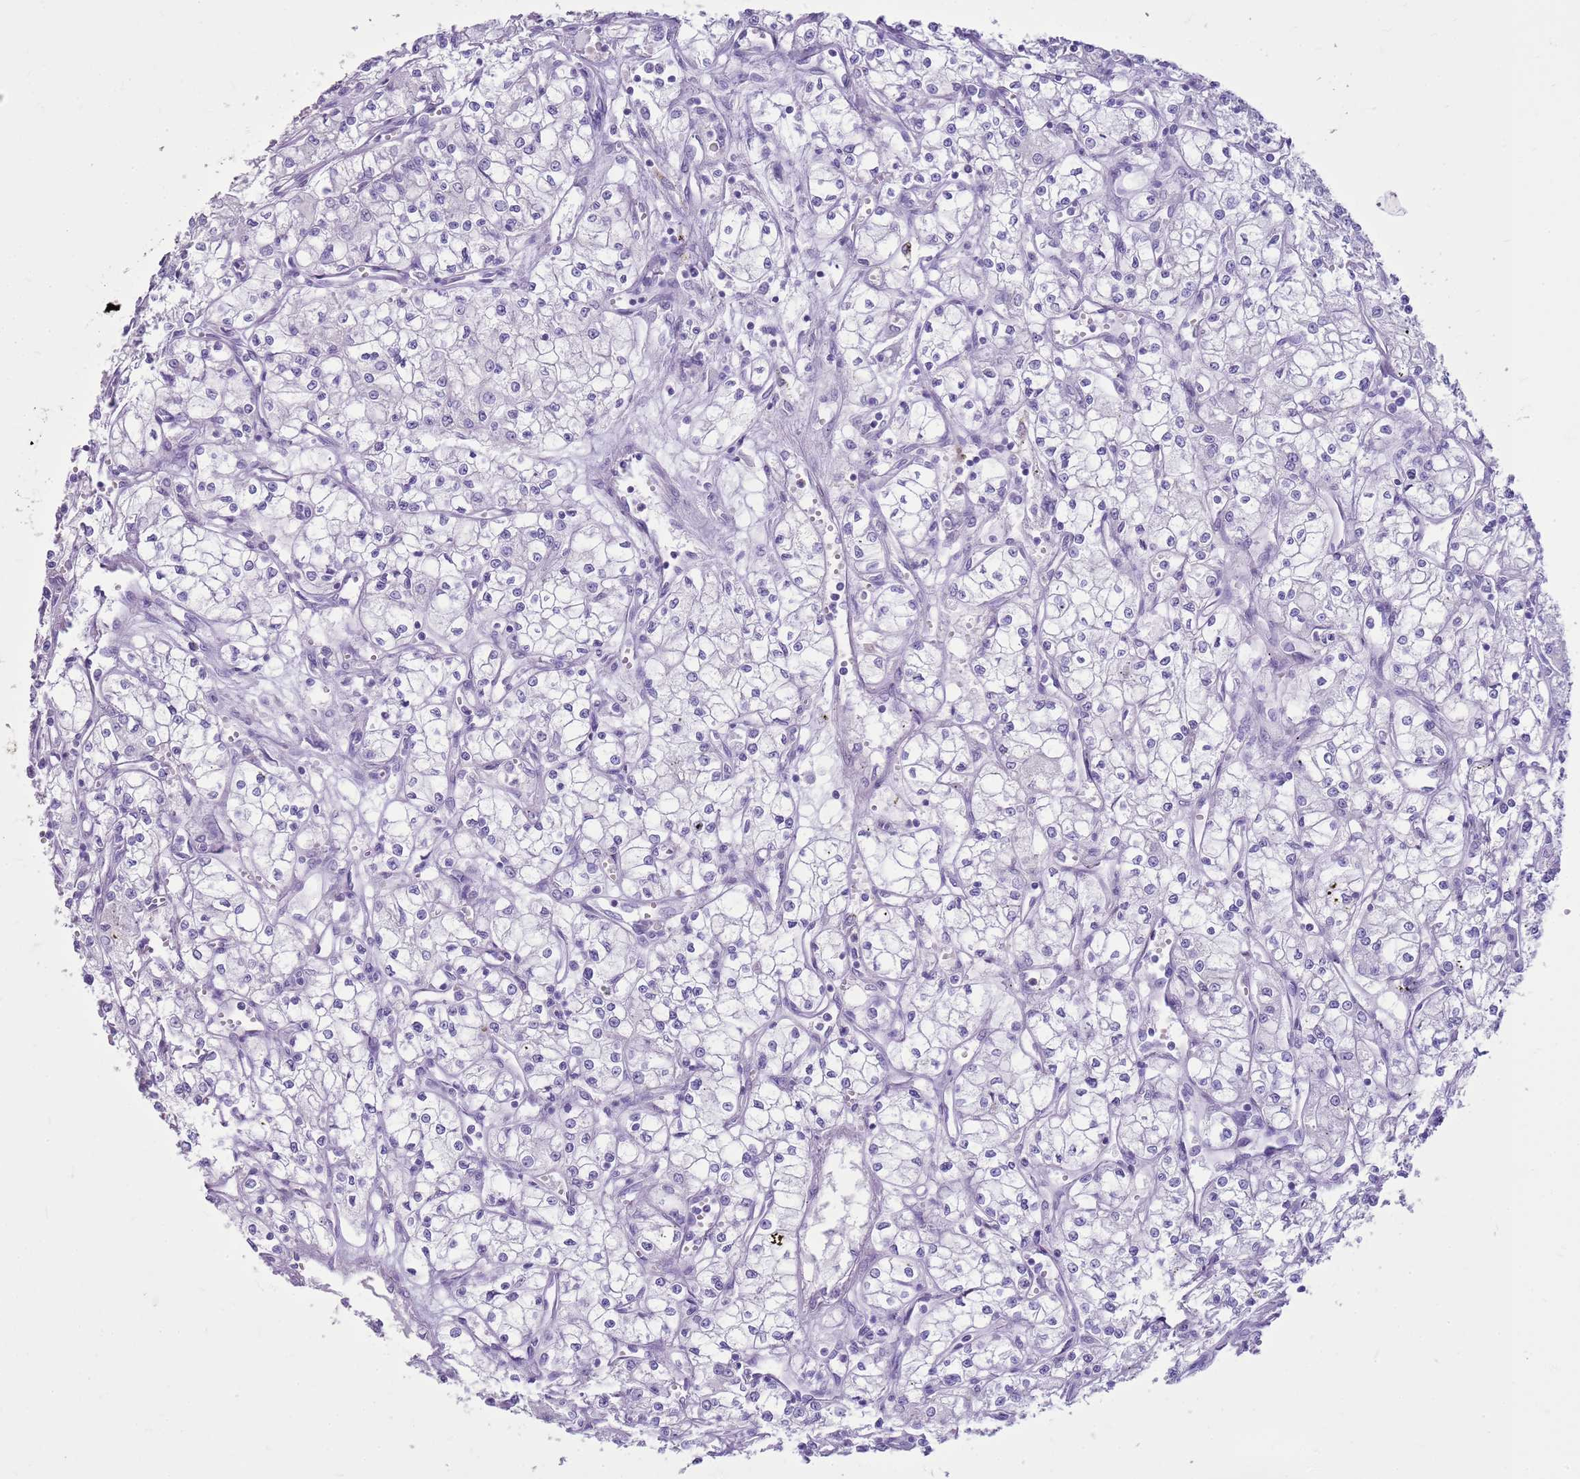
{"staining": {"intensity": "negative", "quantity": "none", "location": "none"}, "tissue": "renal cancer", "cell_type": "Tumor cells", "image_type": "cancer", "snomed": [{"axis": "morphology", "description": "Adenocarcinoma, NOS"}, {"axis": "topography", "description": "Kidney"}], "caption": "Renal adenocarcinoma stained for a protein using immunohistochemistry (IHC) reveals no positivity tumor cells.", "gene": "CA8", "patient": {"sex": "male", "age": 59}}